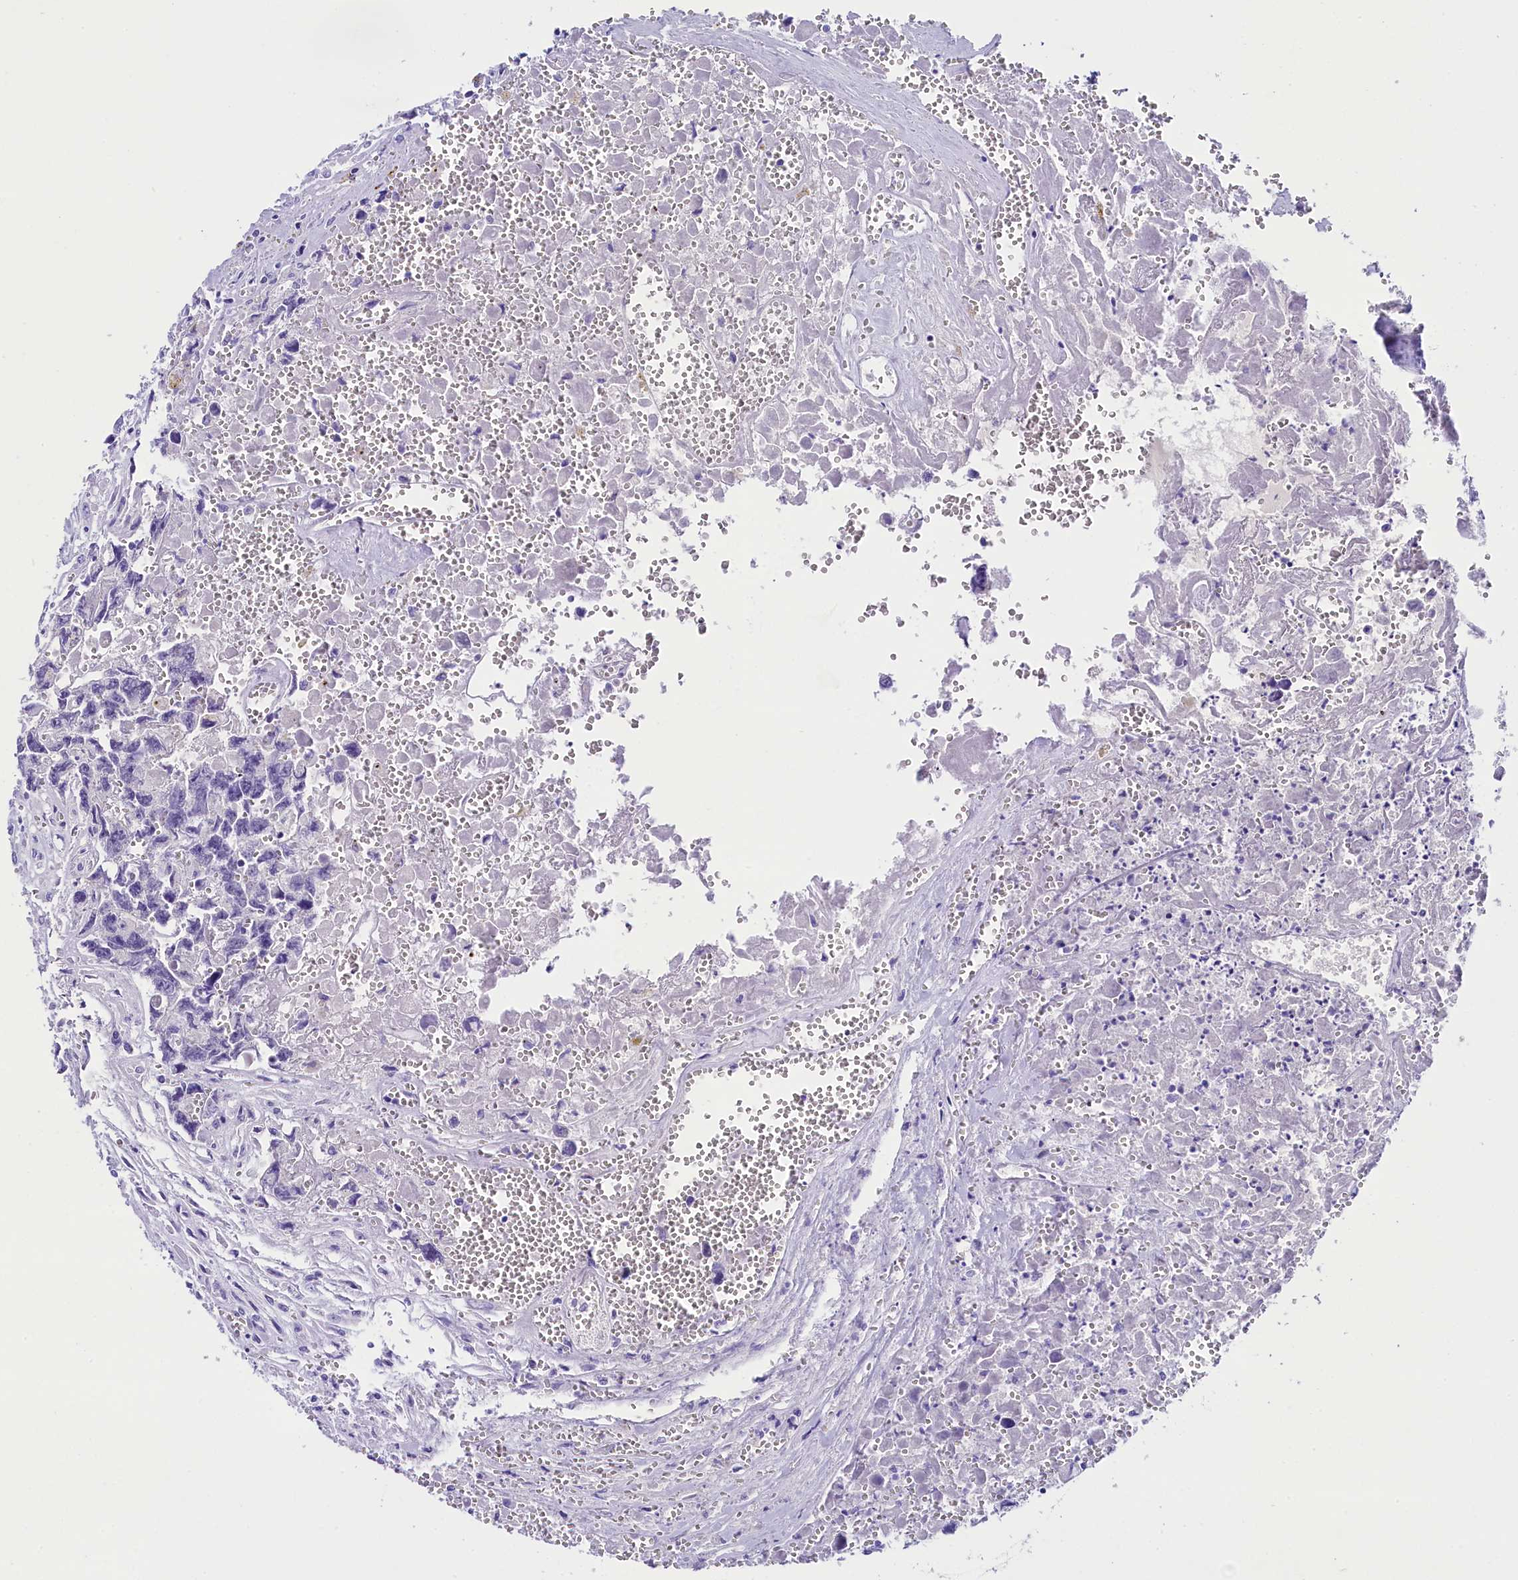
{"staining": {"intensity": "negative", "quantity": "none", "location": "none"}, "tissue": "testis cancer", "cell_type": "Tumor cells", "image_type": "cancer", "snomed": [{"axis": "morphology", "description": "Carcinoma, Embryonal, NOS"}, {"axis": "topography", "description": "Testis"}], "caption": "Testis cancer was stained to show a protein in brown. There is no significant positivity in tumor cells.", "gene": "SKIDA1", "patient": {"sex": "male", "age": 31}}